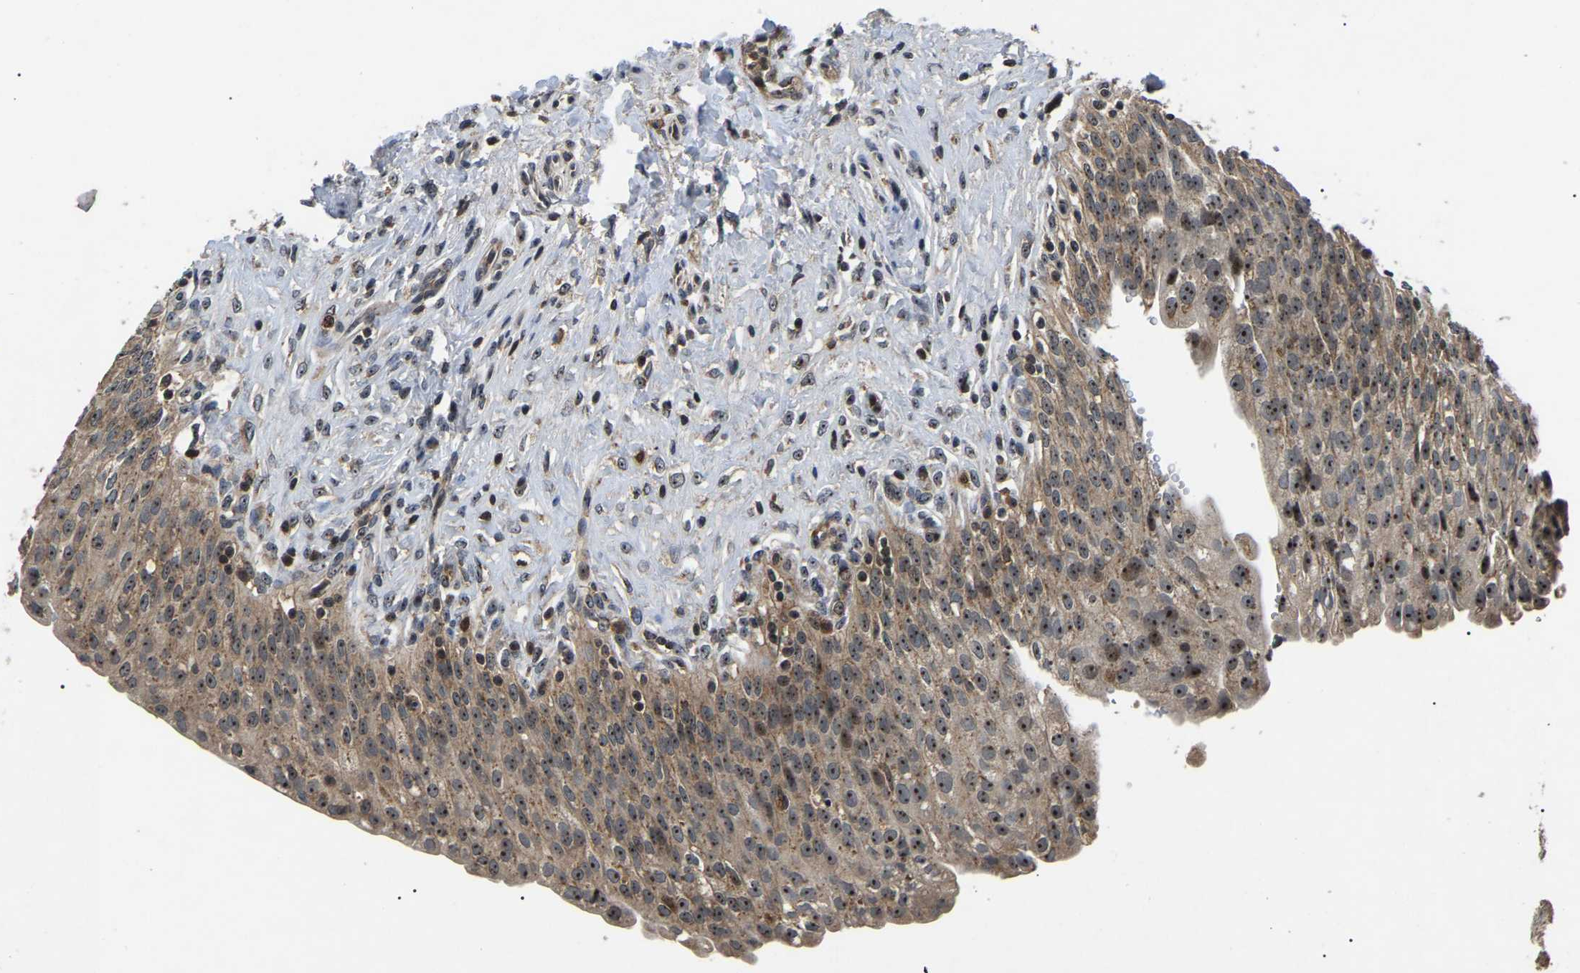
{"staining": {"intensity": "strong", "quantity": ">75%", "location": "cytoplasmic/membranous,nuclear"}, "tissue": "urinary bladder", "cell_type": "Urothelial cells", "image_type": "normal", "snomed": [{"axis": "morphology", "description": "Urothelial carcinoma, High grade"}, {"axis": "topography", "description": "Urinary bladder"}], "caption": "This photomicrograph displays immunohistochemistry staining of unremarkable urinary bladder, with high strong cytoplasmic/membranous,nuclear staining in about >75% of urothelial cells.", "gene": "RBM28", "patient": {"sex": "male", "age": 46}}